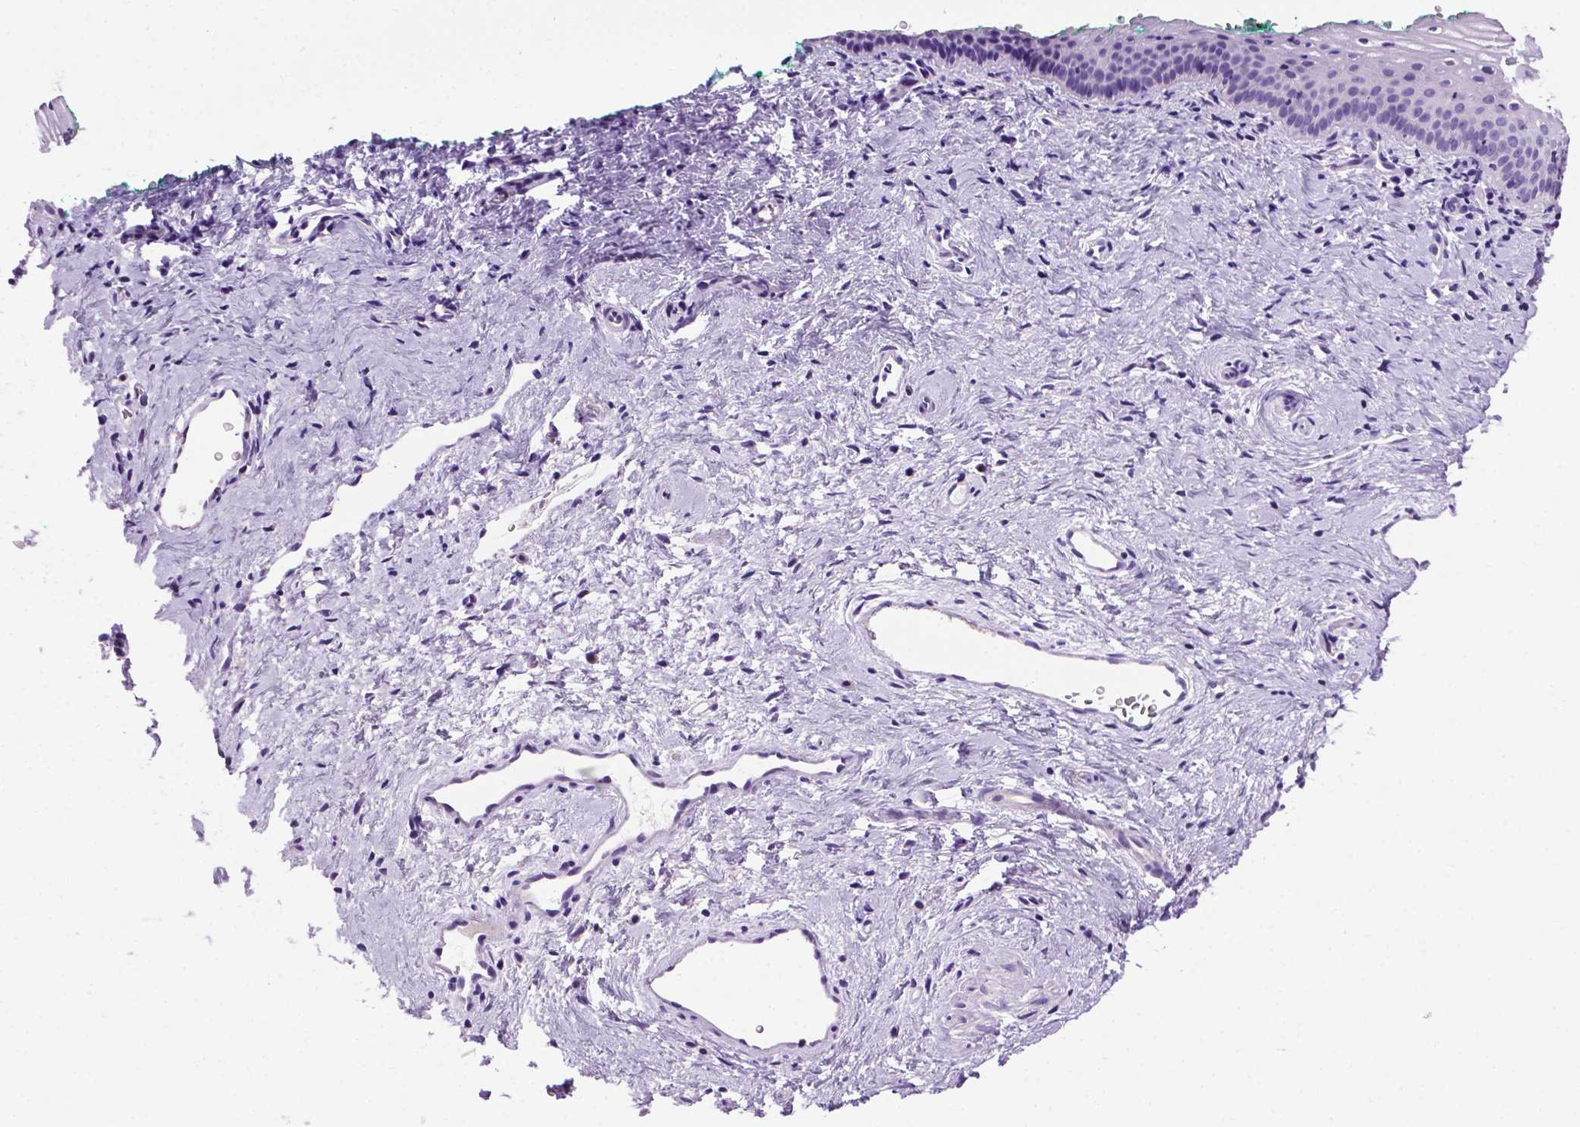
{"staining": {"intensity": "negative", "quantity": "none", "location": "none"}, "tissue": "vagina", "cell_type": "Squamous epithelial cells", "image_type": "normal", "snomed": [{"axis": "morphology", "description": "Normal tissue, NOS"}, {"axis": "topography", "description": "Vagina"}], "caption": "IHC of unremarkable human vagina exhibits no expression in squamous epithelial cells. (Brightfield microscopy of DAB (3,3'-diaminobenzidine) immunohistochemistry at high magnification).", "gene": "MMP27", "patient": {"sex": "female", "age": 44}}